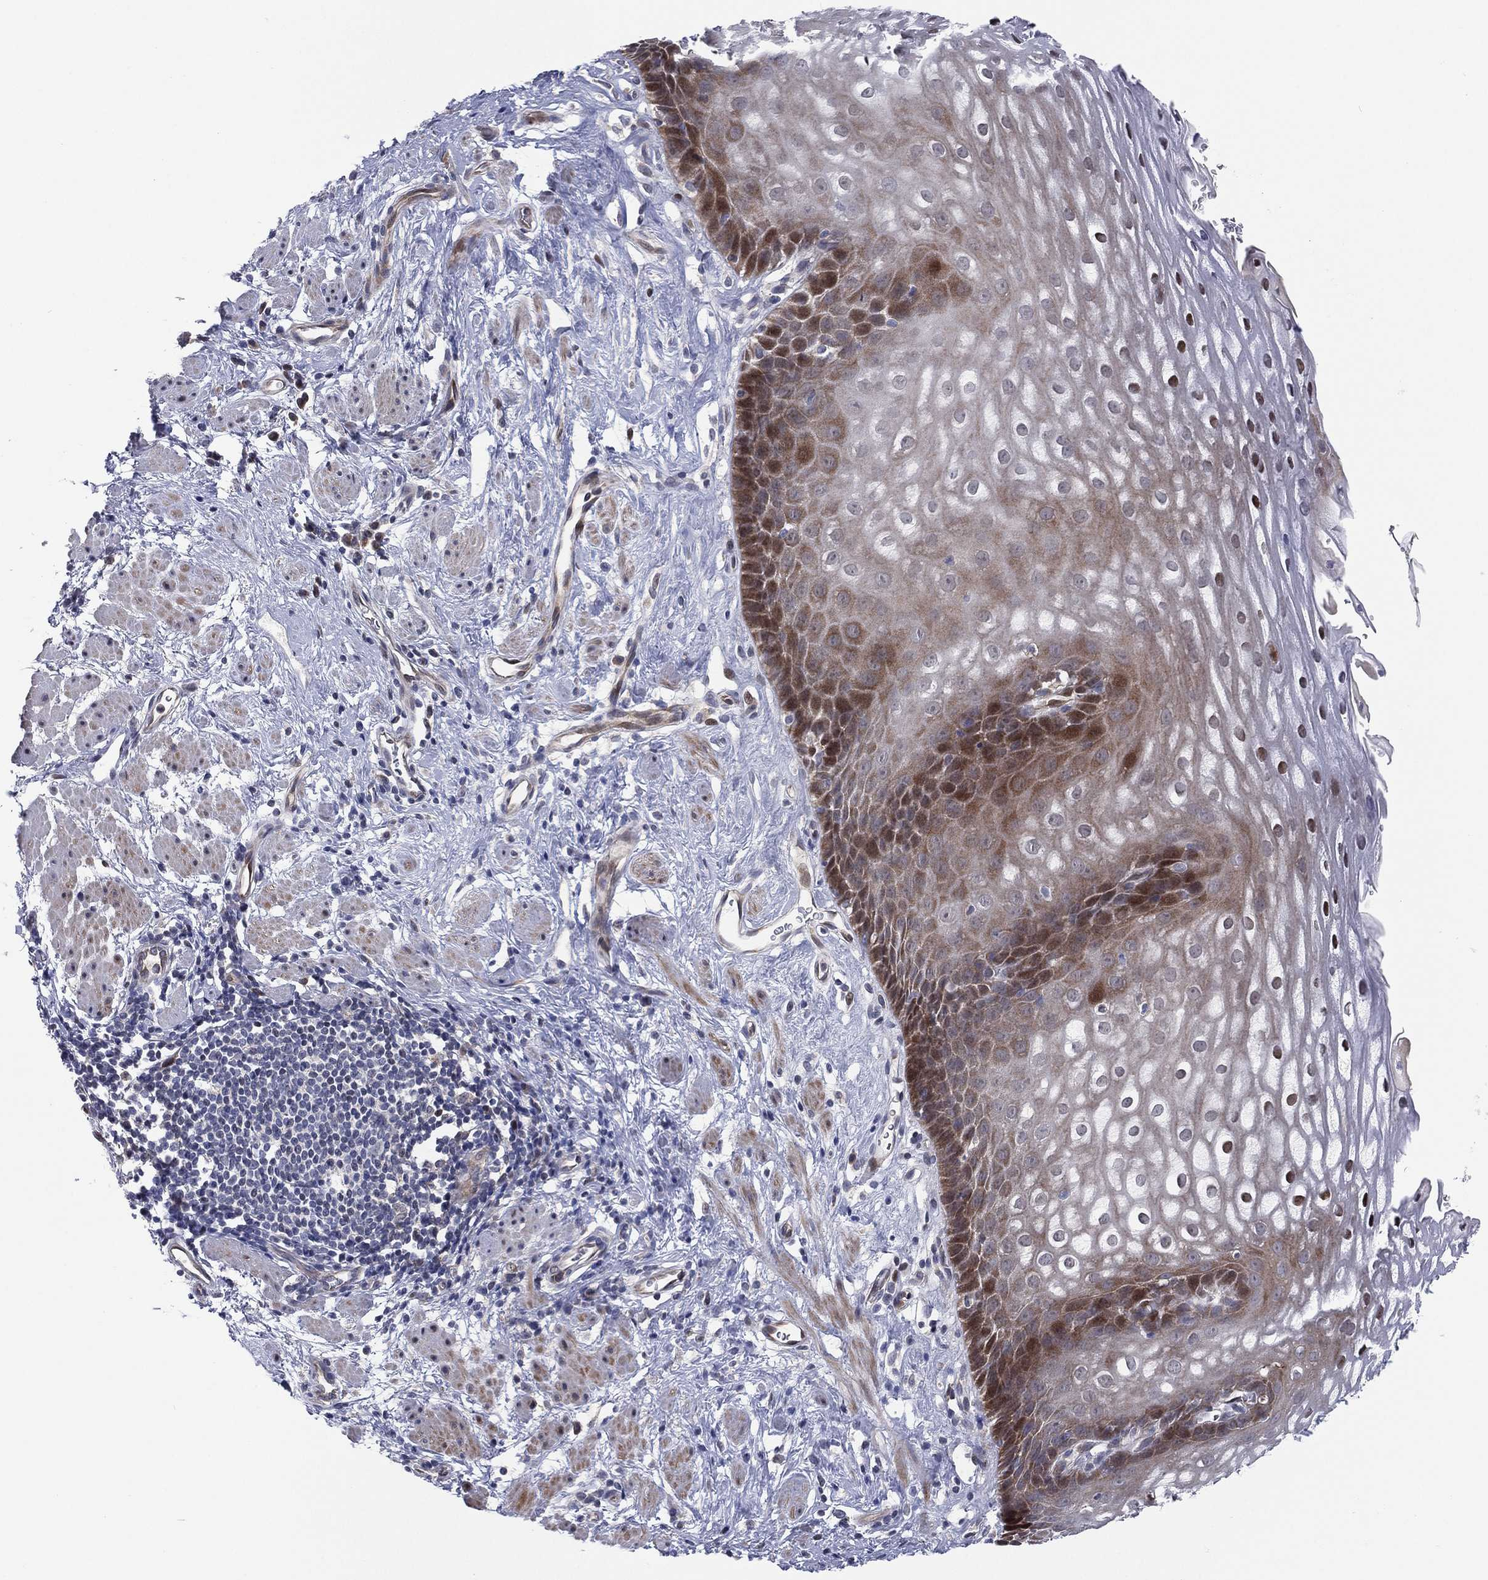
{"staining": {"intensity": "strong", "quantity": "<25%", "location": "cytoplasmic/membranous,nuclear"}, "tissue": "esophagus", "cell_type": "Squamous epithelial cells", "image_type": "normal", "snomed": [{"axis": "morphology", "description": "Normal tissue, NOS"}, {"axis": "topography", "description": "Esophagus"}], "caption": "Esophagus stained for a protein shows strong cytoplasmic/membranous,nuclear positivity in squamous epithelial cells. (DAB (3,3'-diaminobenzidine) IHC, brown staining for protein, blue staining for nuclei).", "gene": "UTP14A", "patient": {"sex": "male", "age": 64}}